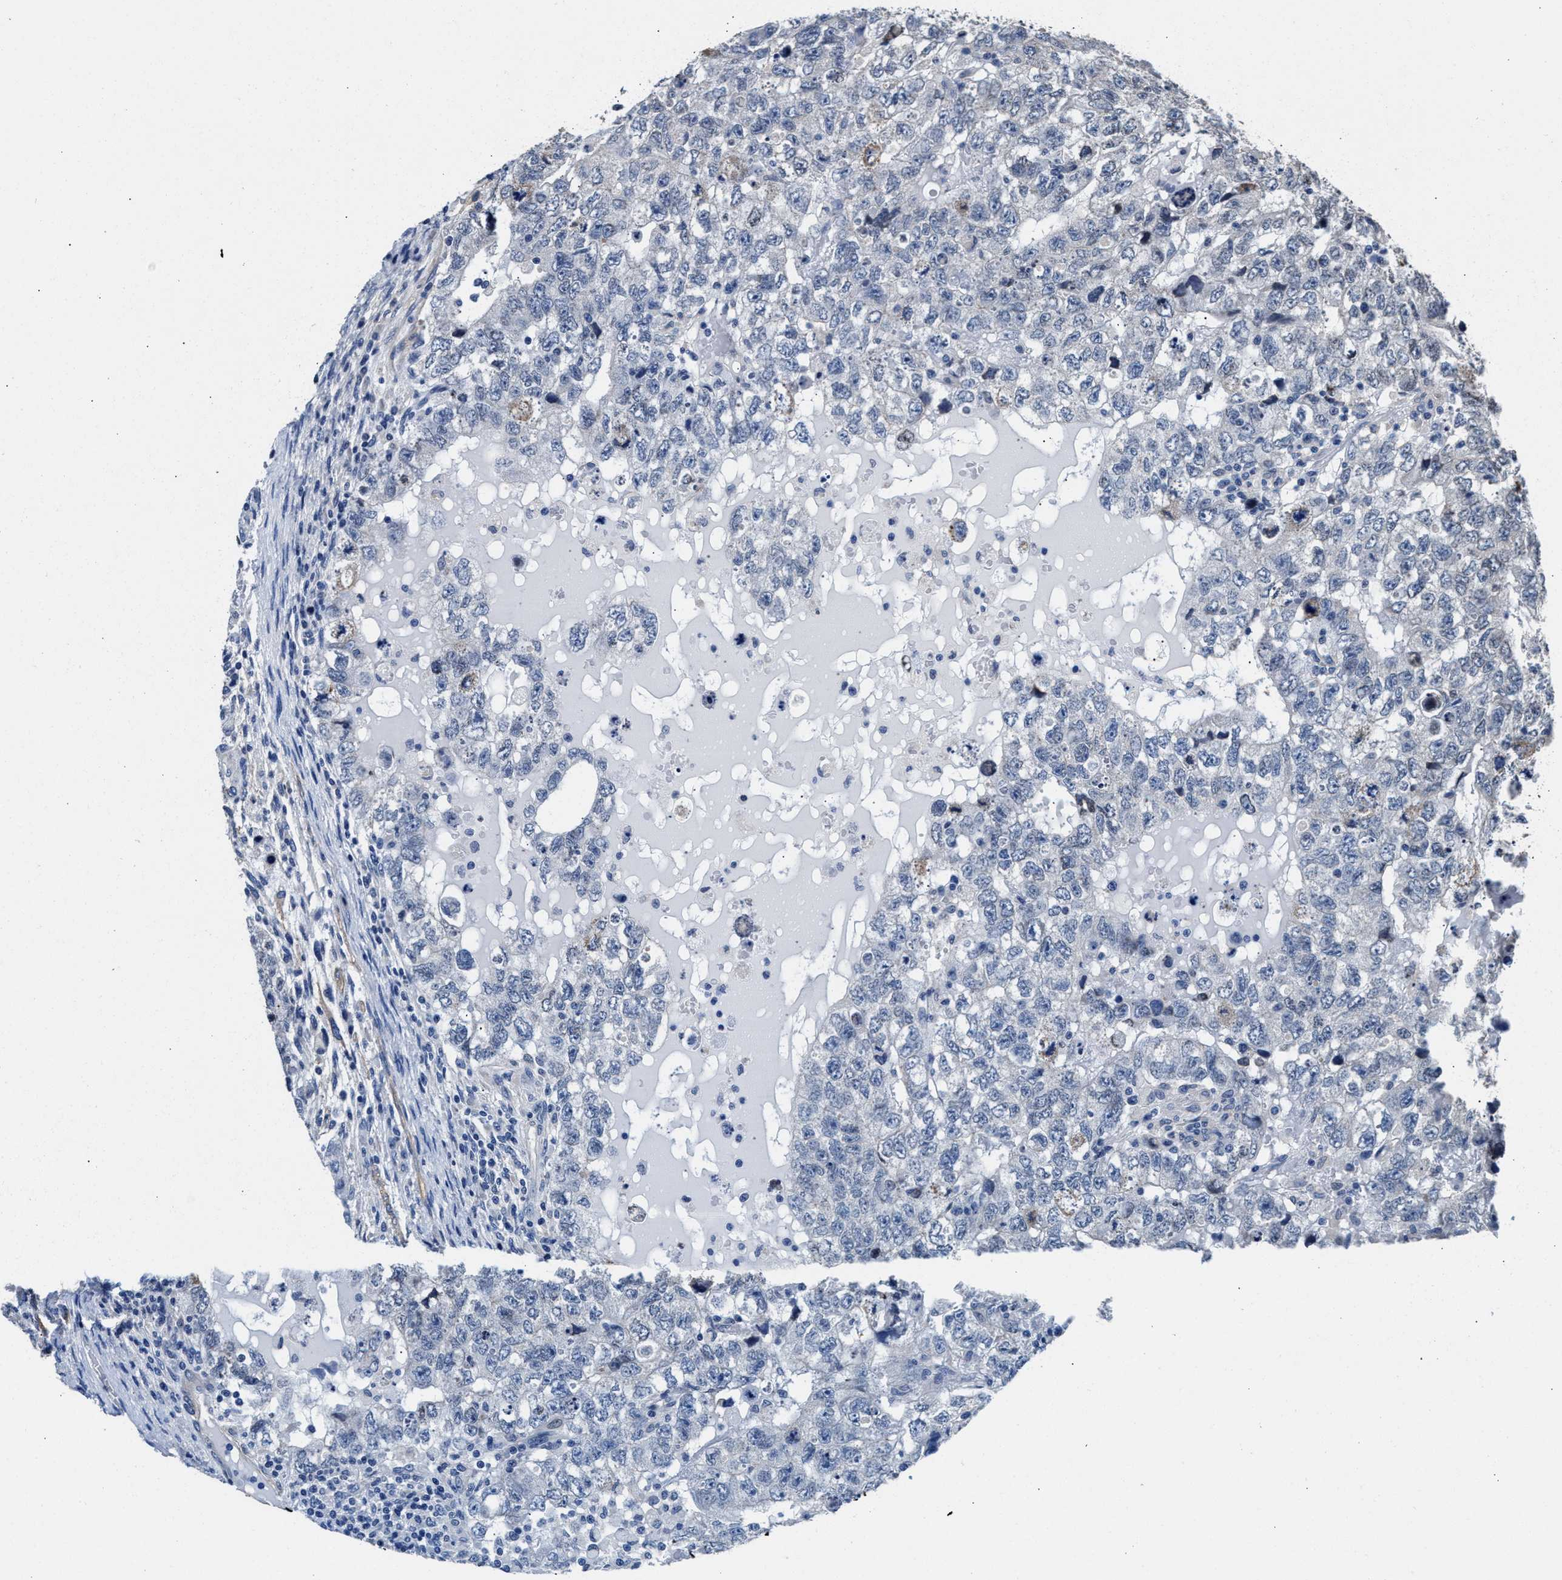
{"staining": {"intensity": "negative", "quantity": "none", "location": "none"}, "tissue": "testis cancer", "cell_type": "Tumor cells", "image_type": "cancer", "snomed": [{"axis": "morphology", "description": "Carcinoma, Embryonal, NOS"}, {"axis": "topography", "description": "Testis"}], "caption": "This is an immunohistochemistry (IHC) histopathology image of embryonal carcinoma (testis). There is no expression in tumor cells.", "gene": "MYH3", "patient": {"sex": "male", "age": 36}}